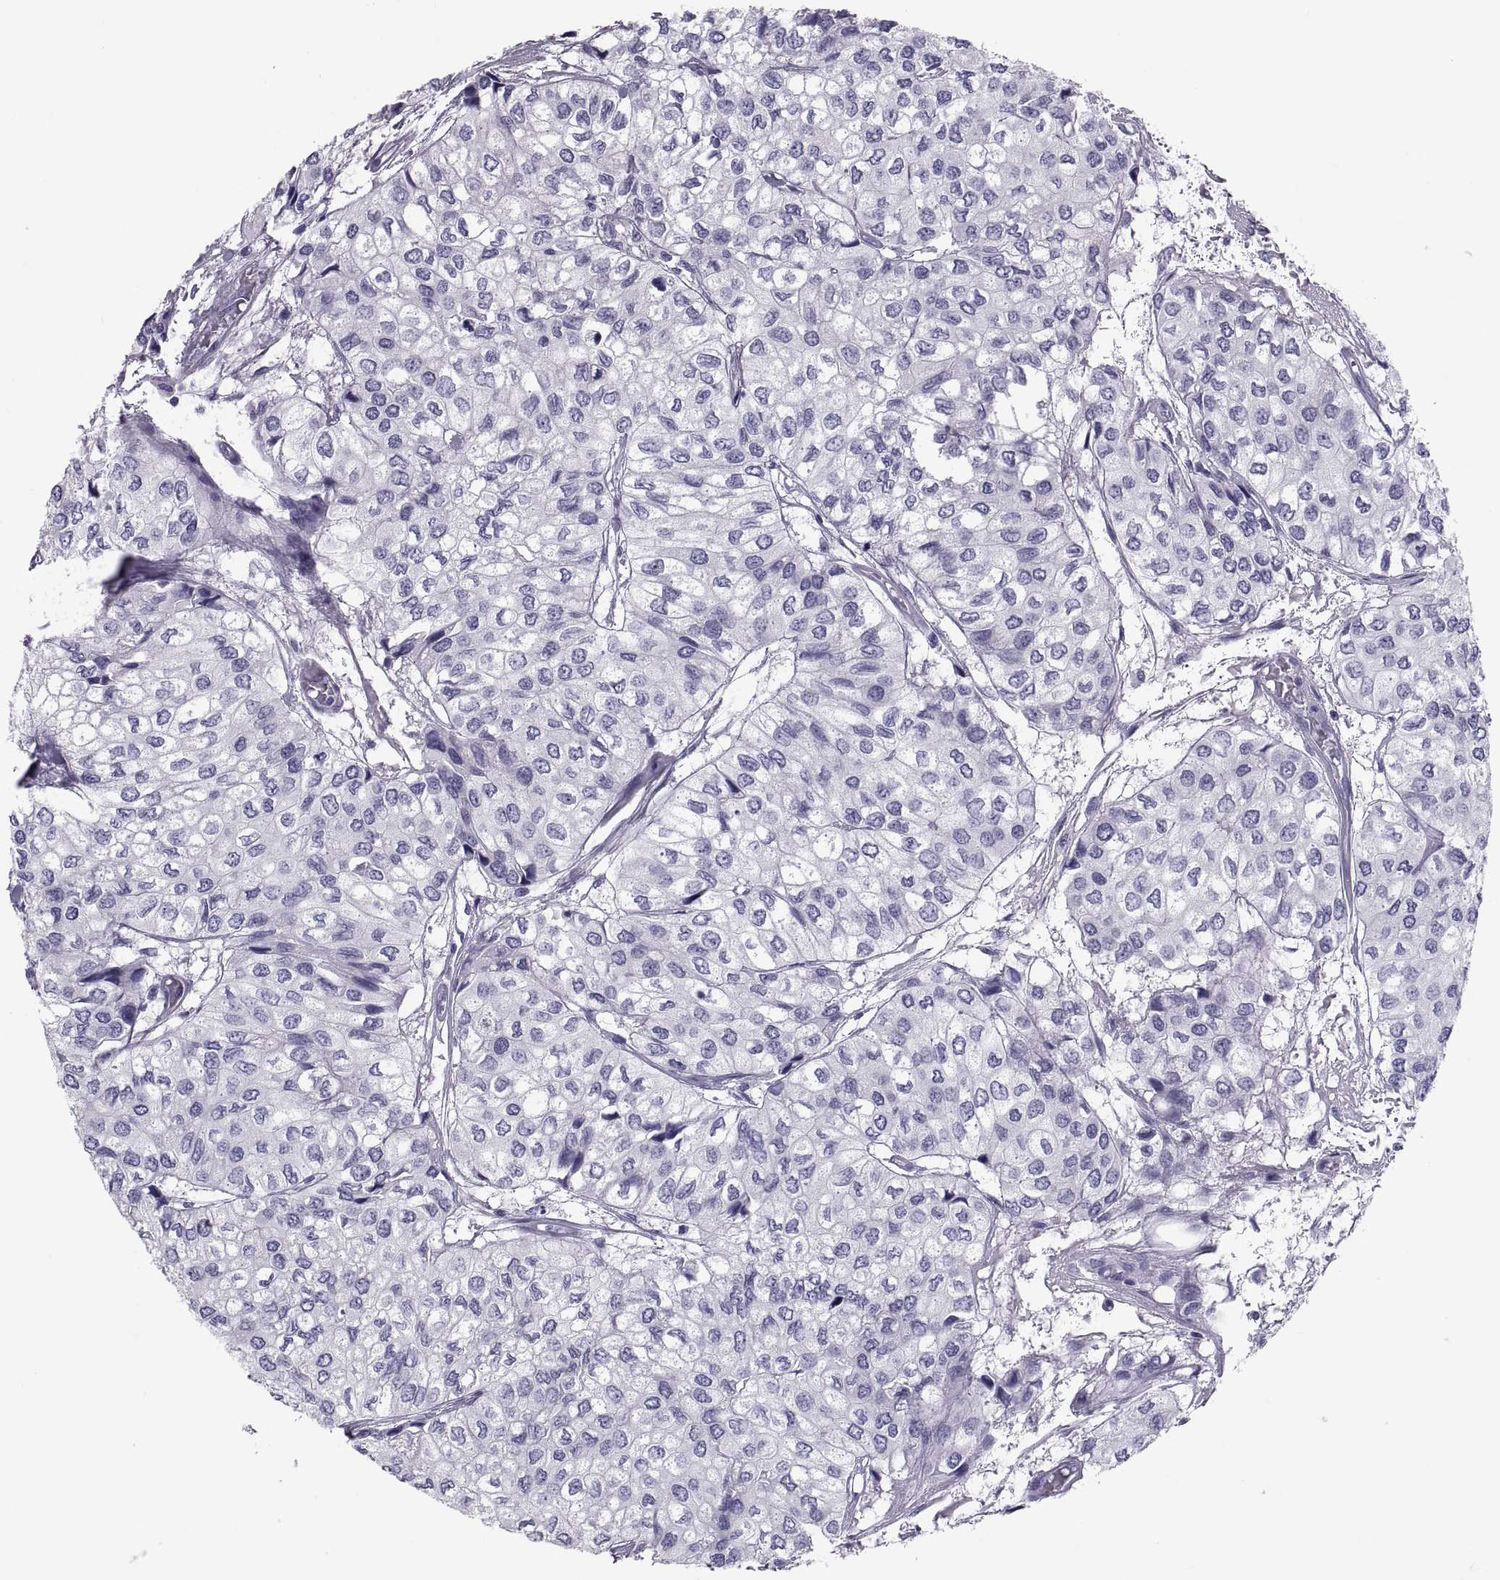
{"staining": {"intensity": "negative", "quantity": "none", "location": "none"}, "tissue": "urothelial cancer", "cell_type": "Tumor cells", "image_type": "cancer", "snomed": [{"axis": "morphology", "description": "Urothelial carcinoma, High grade"}, {"axis": "topography", "description": "Urinary bladder"}], "caption": "Urothelial carcinoma (high-grade) was stained to show a protein in brown. There is no significant expression in tumor cells.", "gene": "DEFB129", "patient": {"sex": "male", "age": 73}}